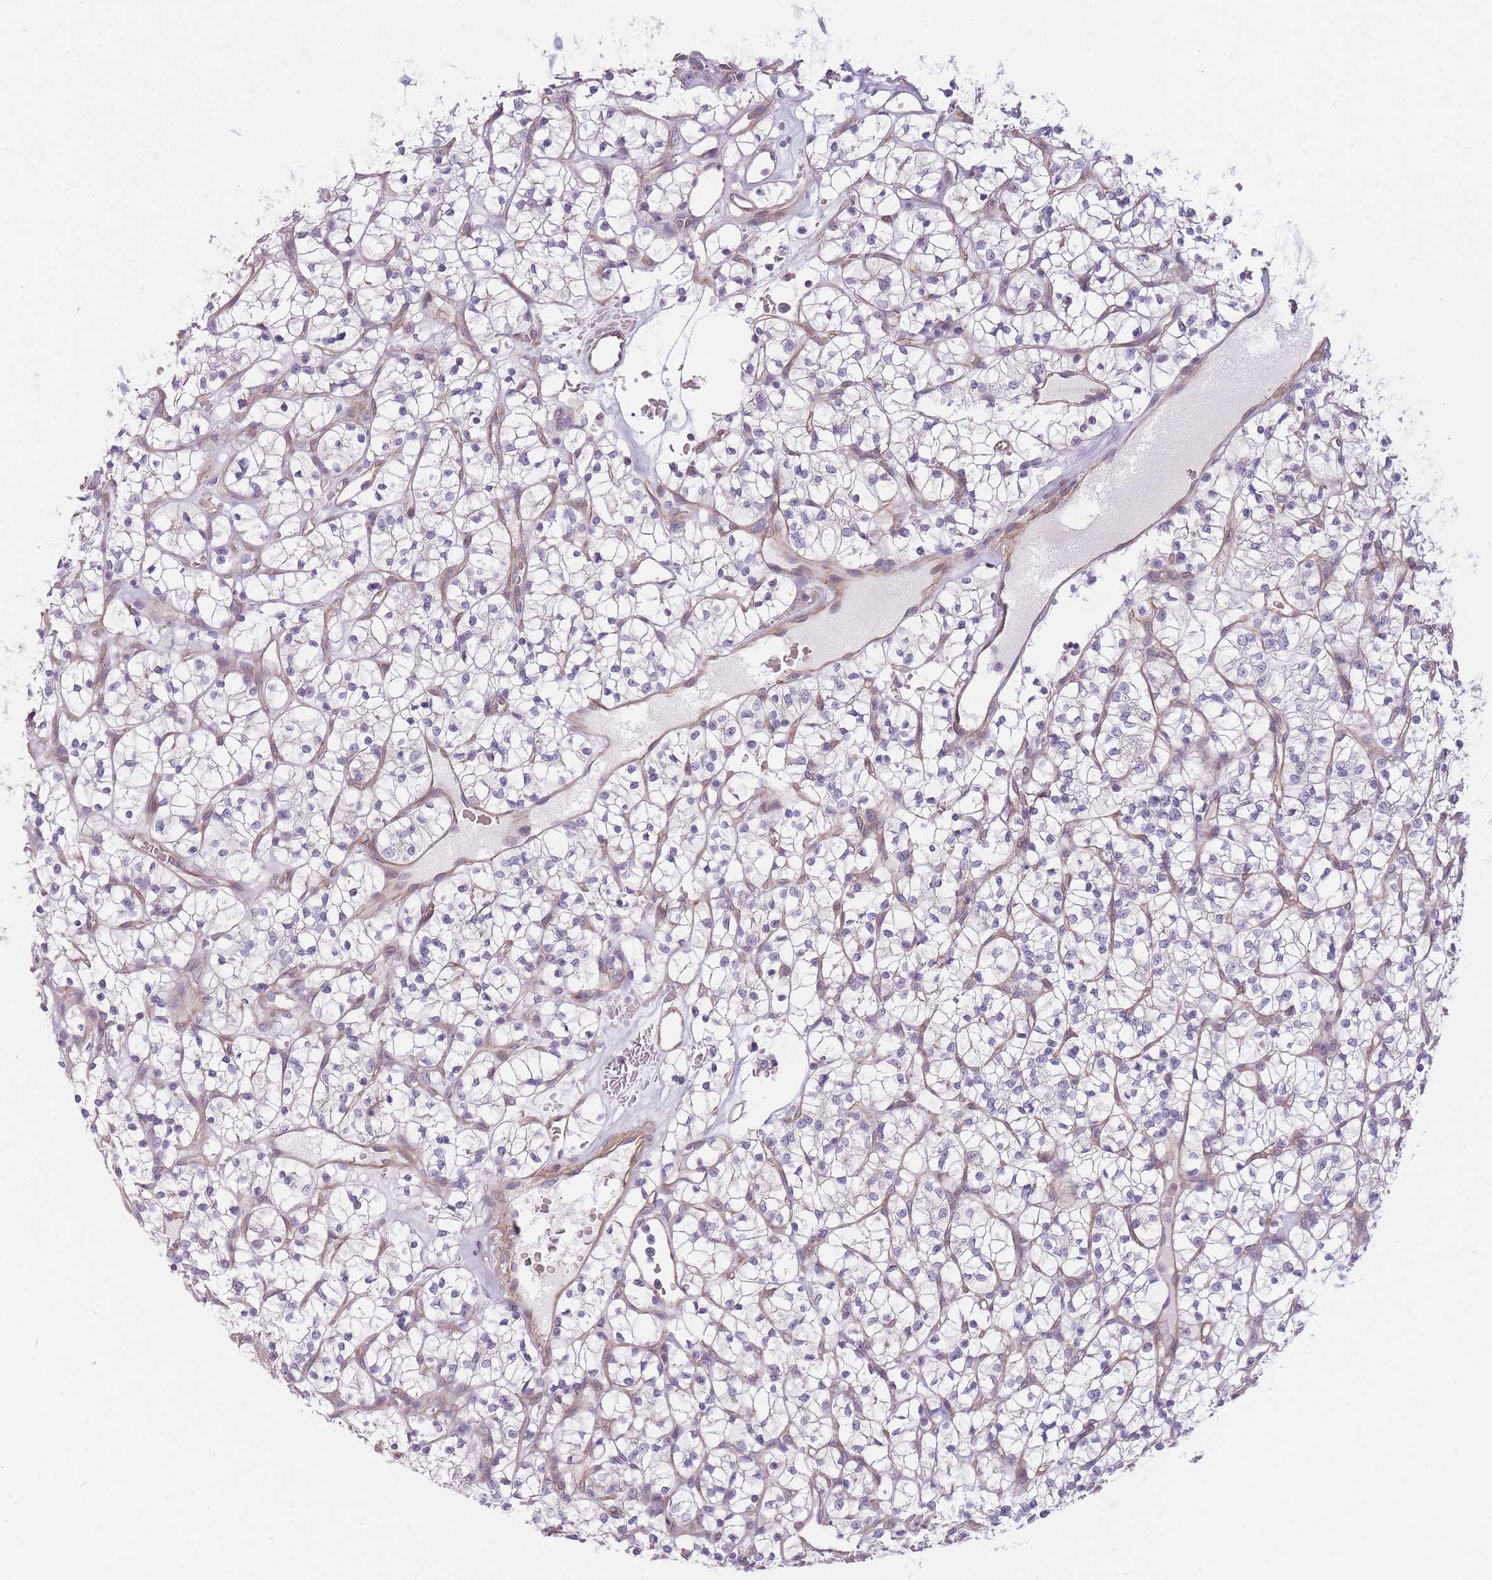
{"staining": {"intensity": "negative", "quantity": "none", "location": "none"}, "tissue": "renal cancer", "cell_type": "Tumor cells", "image_type": "cancer", "snomed": [{"axis": "morphology", "description": "Adenocarcinoma, NOS"}, {"axis": "topography", "description": "Kidney"}], "caption": "This is an IHC histopathology image of human renal adenocarcinoma. There is no positivity in tumor cells.", "gene": "SLC7A6", "patient": {"sex": "female", "age": 64}}